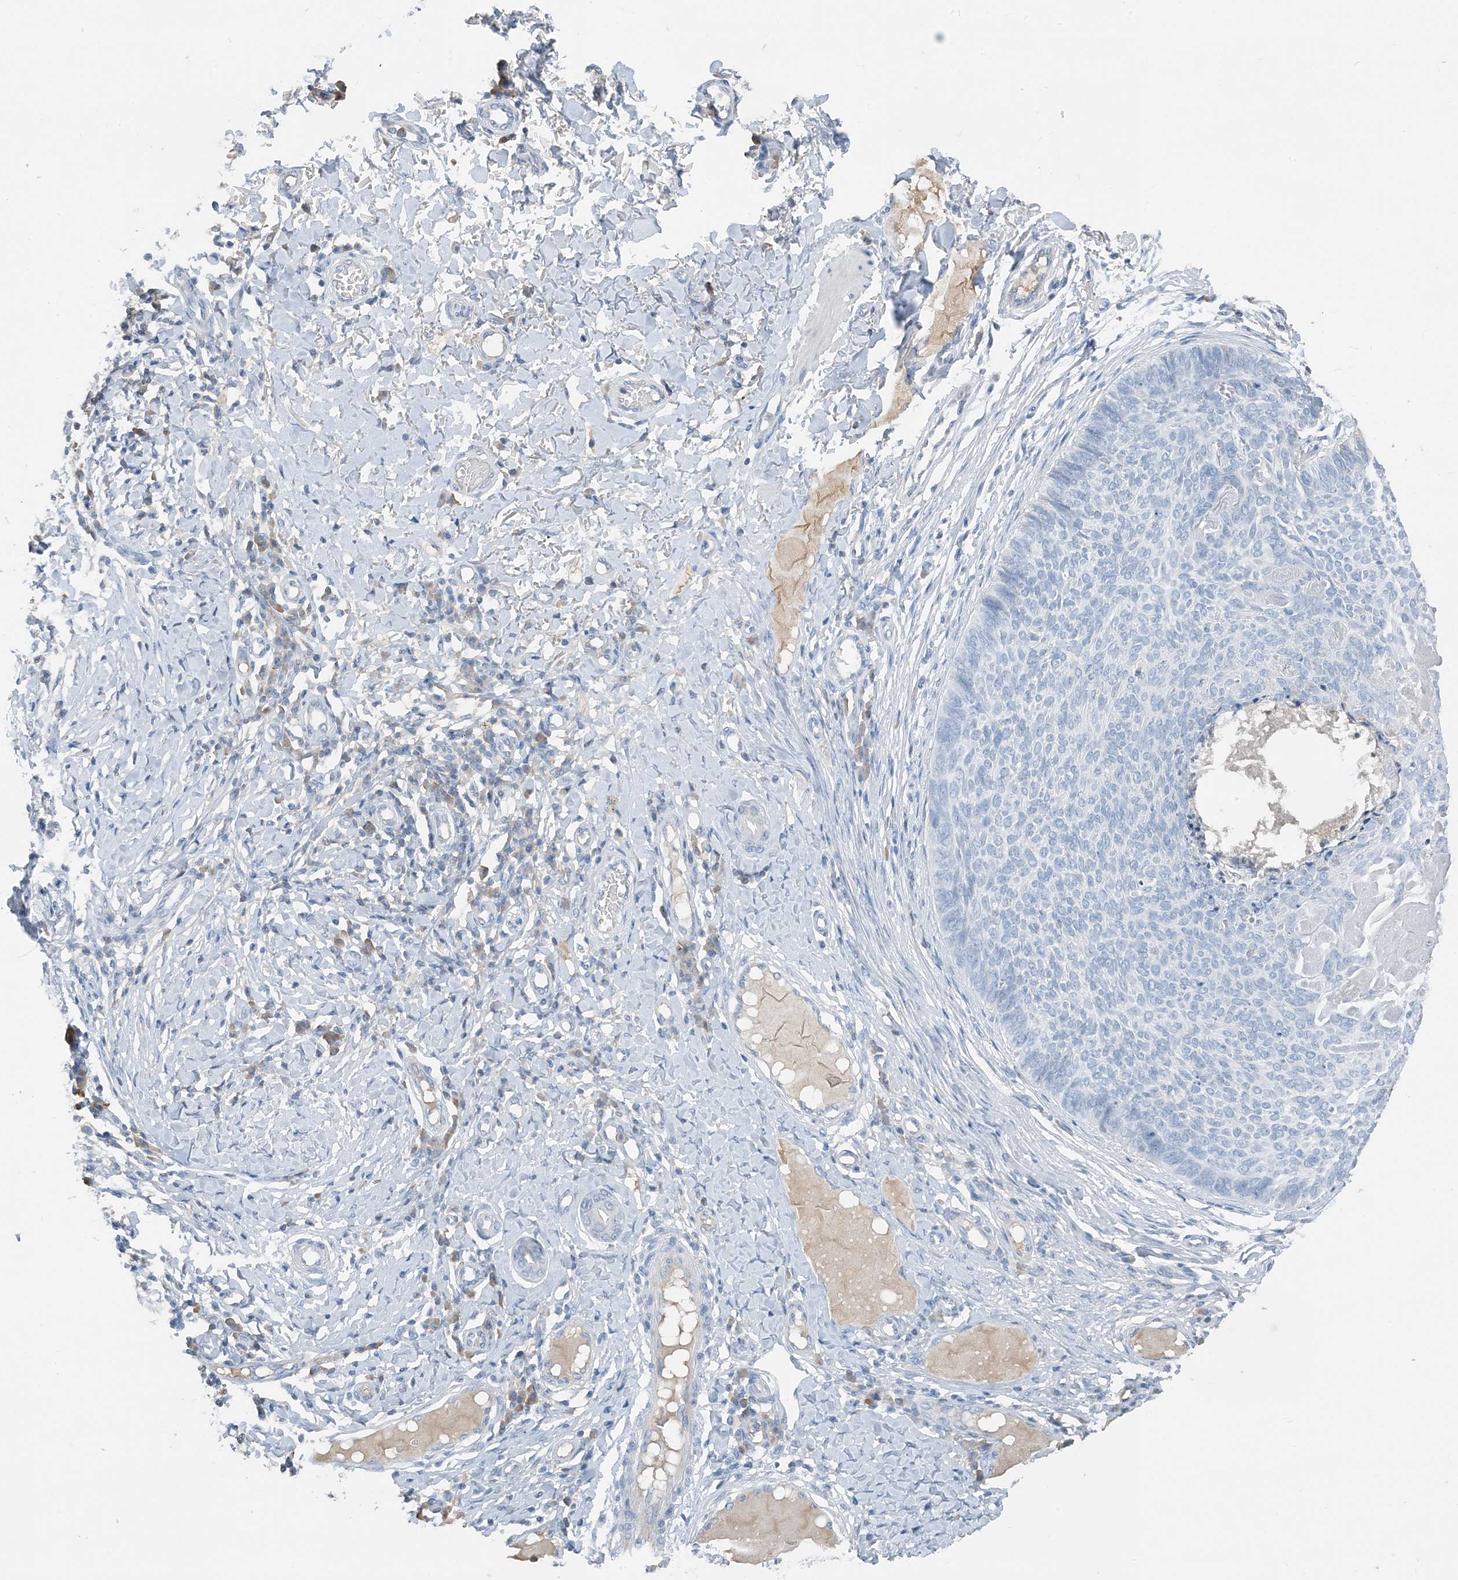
{"staining": {"intensity": "negative", "quantity": "none", "location": "none"}, "tissue": "skin cancer", "cell_type": "Tumor cells", "image_type": "cancer", "snomed": [{"axis": "morphology", "description": "Normal tissue, NOS"}, {"axis": "morphology", "description": "Basal cell carcinoma"}, {"axis": "topography", "description": "Skin"}], "caption": "Tumor cells are negative for brown protein staining in basal cell carcinoma (skin).", "gene": "CTRL", "patient": {"sex": "male", "age": 50}}